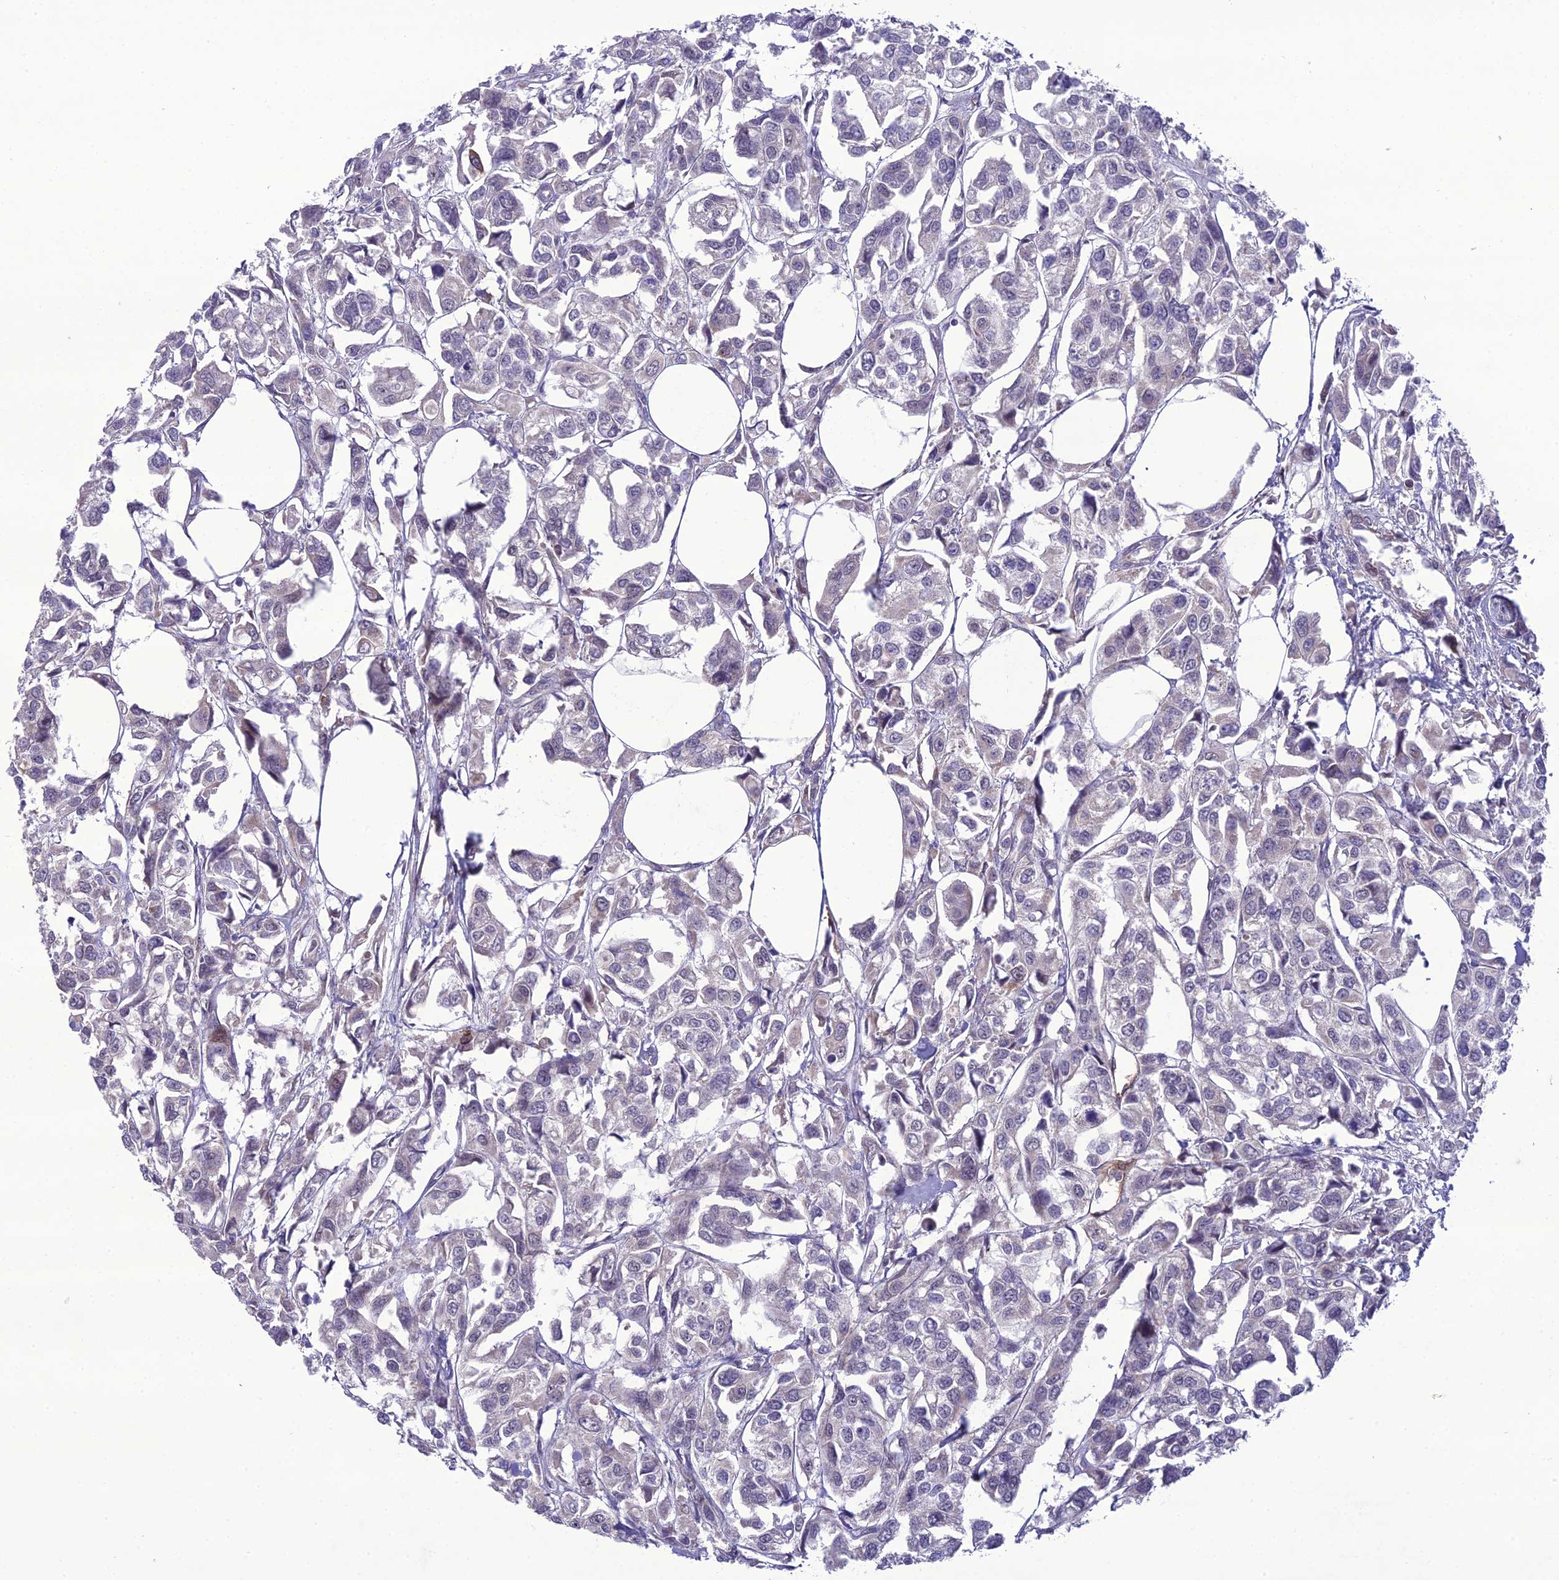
{"staining": {"intensity": "weak", "quantity": "<25%", "location": "cytoplasmic/membranous"}, "tissue": "urothelial cancer", "cell_type": "Tumor cells", "image_type": "cancer", "snomed": [{"axis": "morphology", "description": "Urothelial carcinoma, High grade"}, {"axis": "topography", "description": "Urinary bladder"}], "caption": "Photomicrograph shows no protein staining in tumor cells of high-grade urothelial carcinoma tissue.", "gene": "NODAL", "patient": {"sex": "male", "age": 67}}